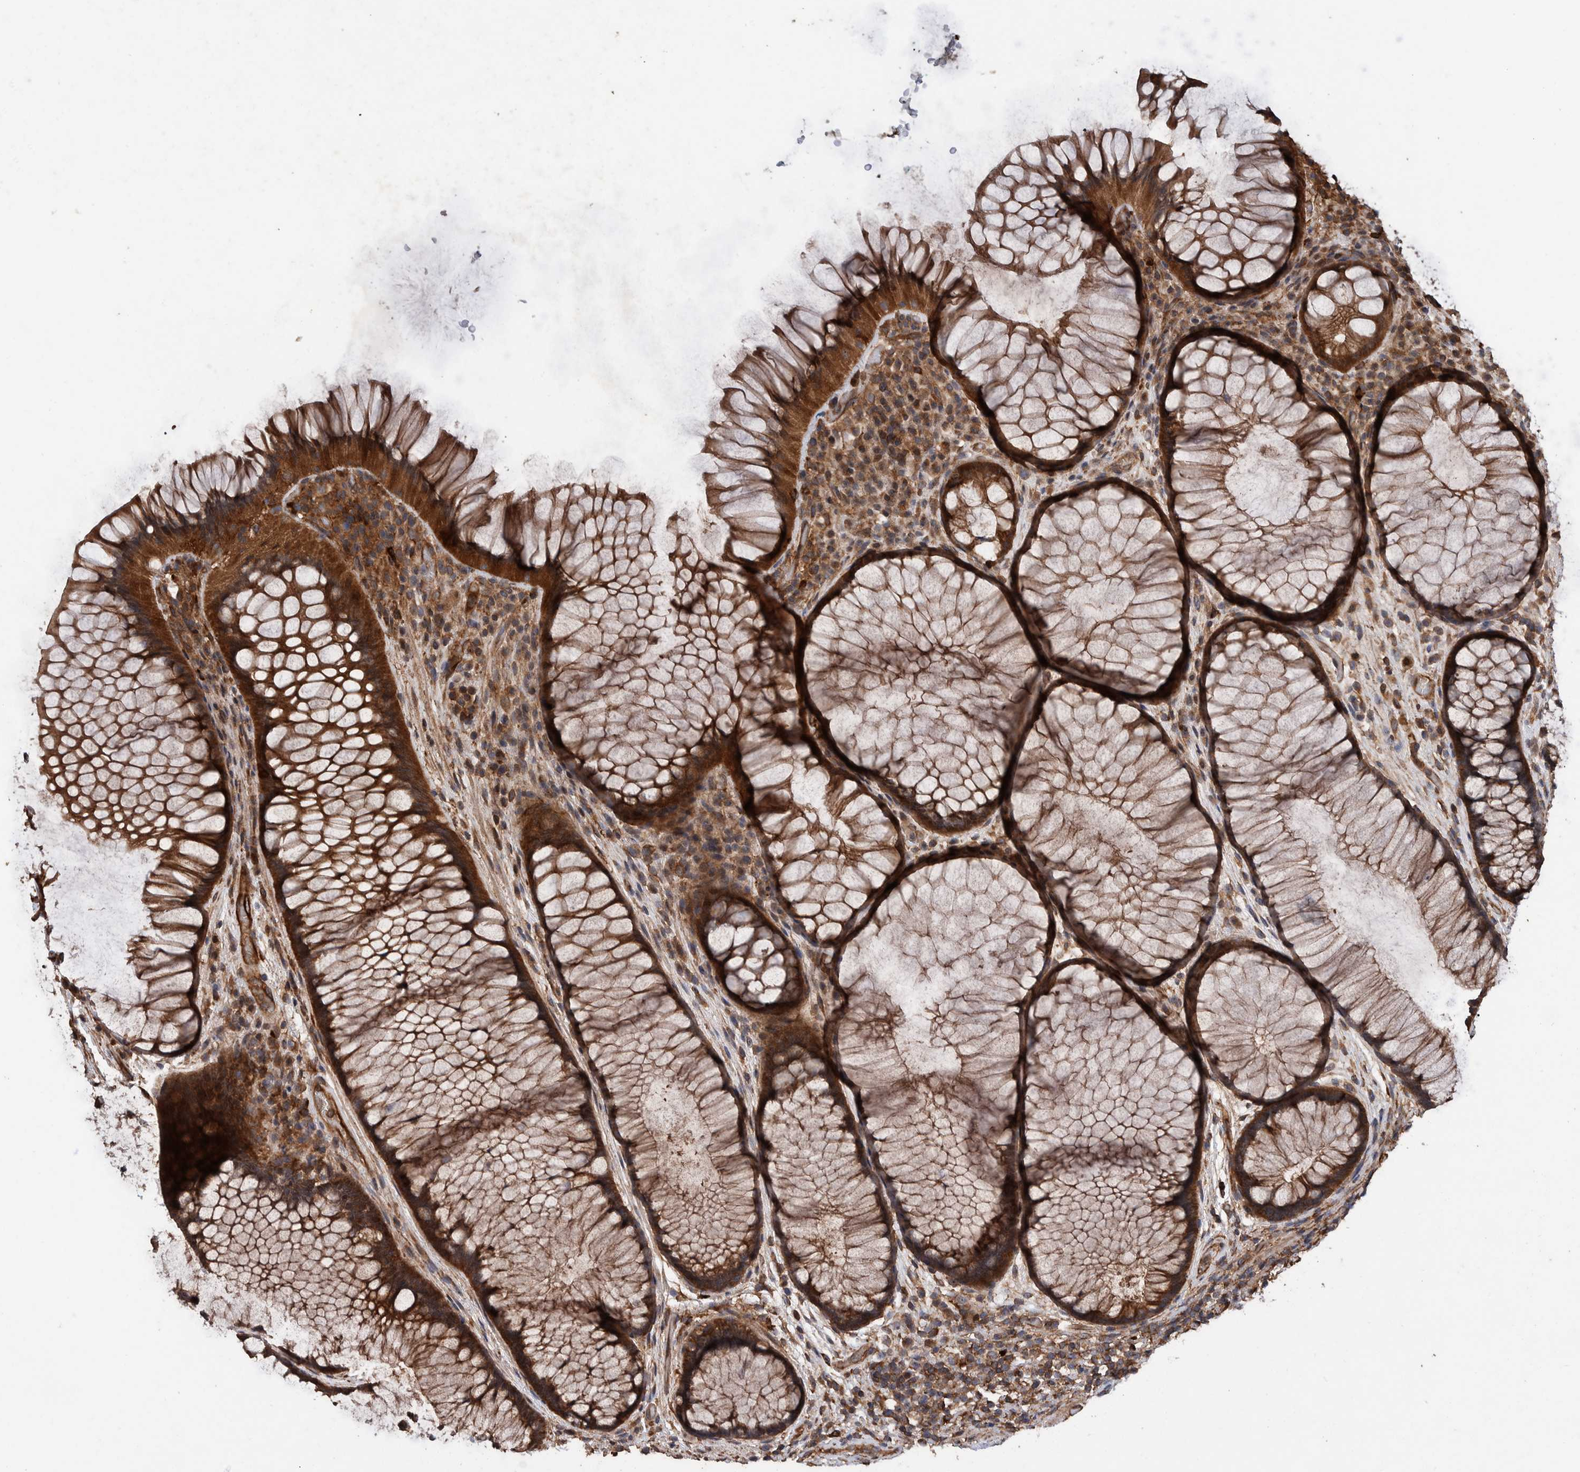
{"staining": {"intensity": "strong", "quantity": ">75%", "location": "cytoplasmic/membranous"}, "tissue": "rectum", "cell_type": "Glandular cells", "image_type": "normal", "snomed": [{"axis": "morphology", "description": "Normal tissue, NOS"}, {"axis": "topography", "description": "Rectum"}], "caption": "Immunohistochemical staining of benign human rectum exhibits >75% levels of strong cytoplasmic/membranous protein positivity in about >75% of glandular cells.", "gene": "ENSG00000251537", "patient": {"sex": "male", "age": 51}}